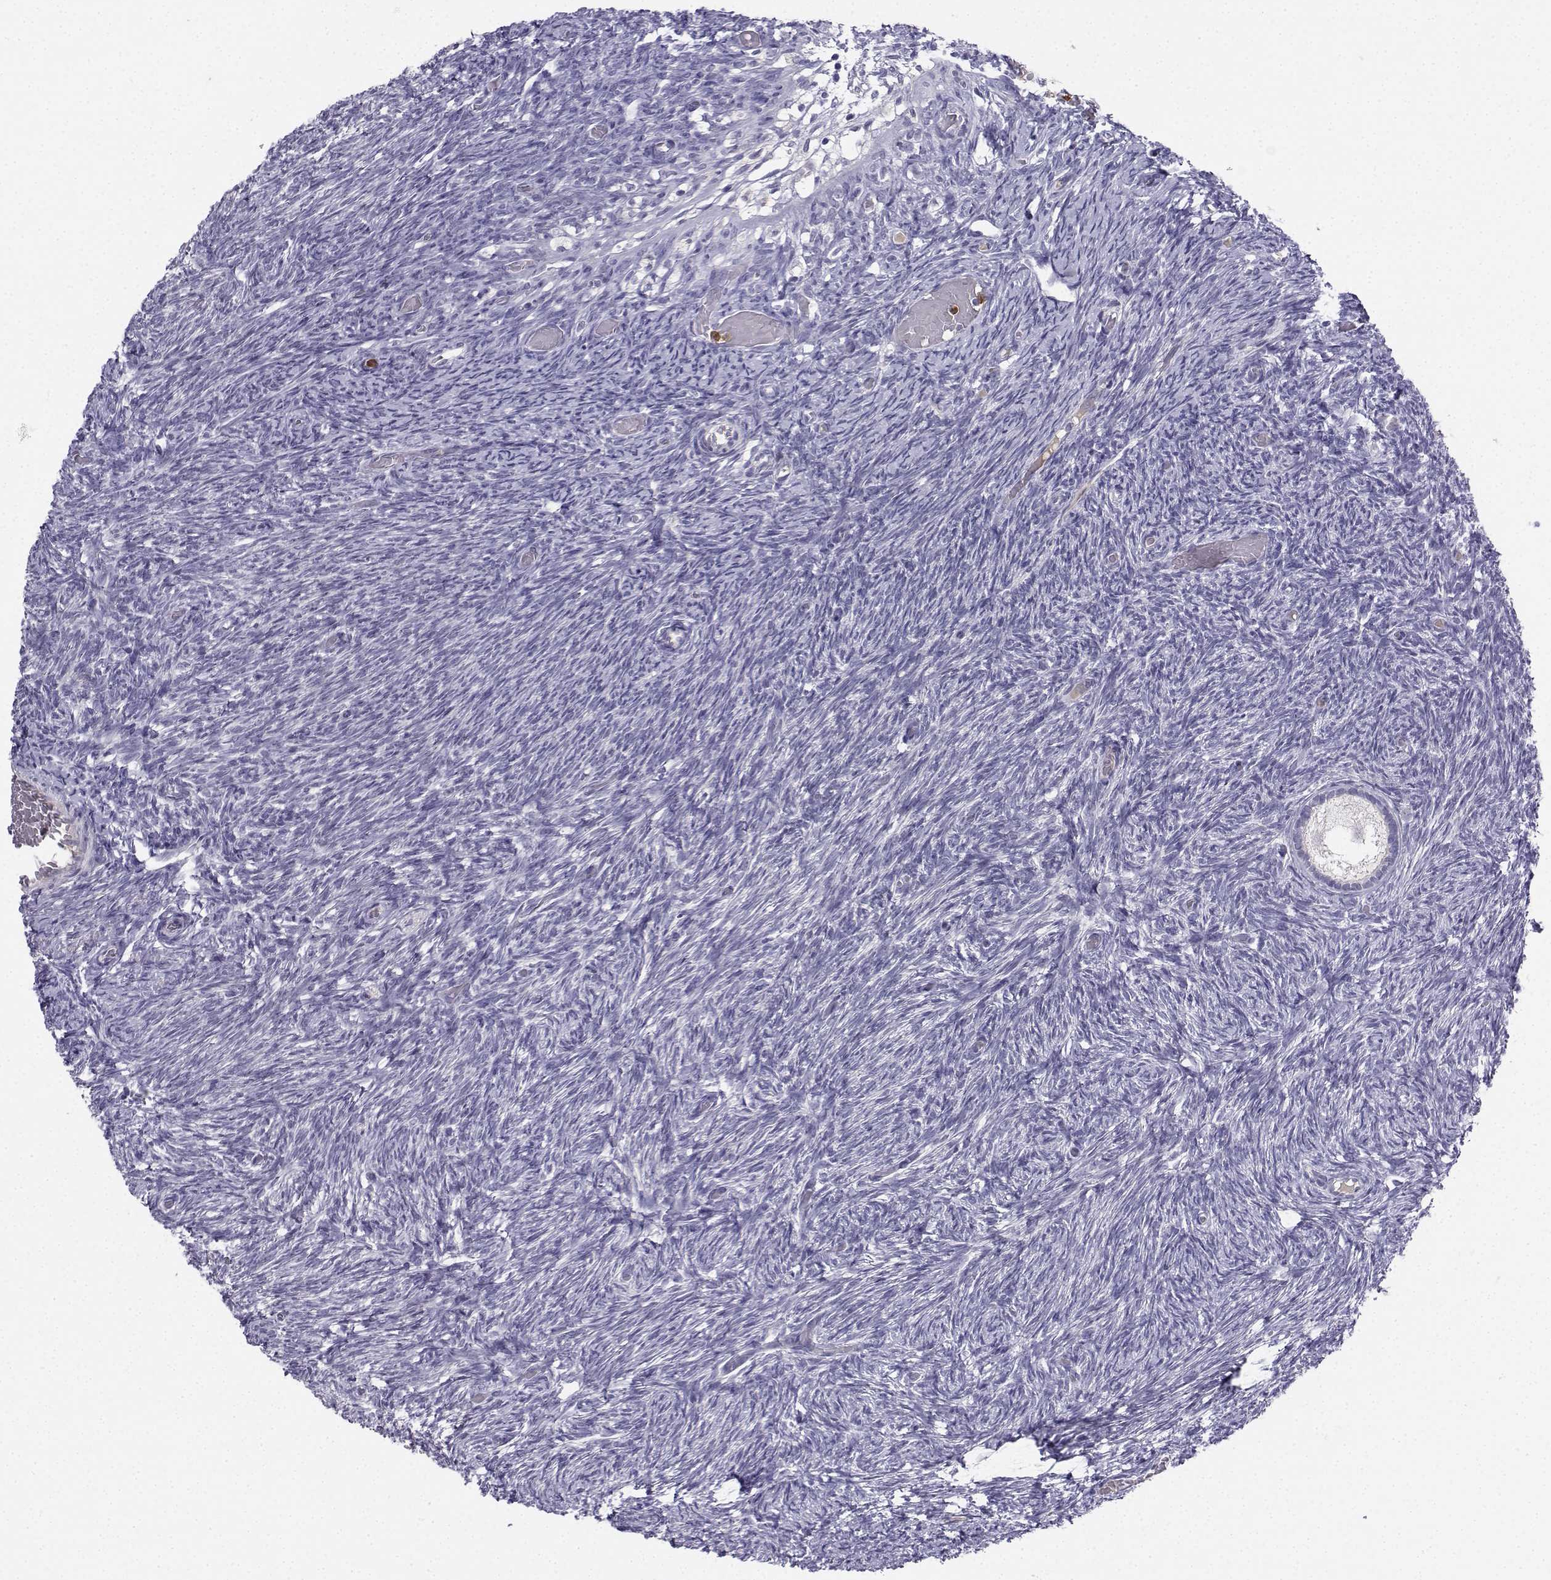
{"staining": {"intensity": "negative", "quantity": "none", "location": "none"}, "tissue": "ovary", "cell_type": "Follicle cells", "image_type": "normal", "snomed": [{"axis": "morphology", "description": "Normal tissue, NOS"}, {"axis": "topography", "description": "Ovary"}], "caption": "This is a histopathology image of immunohistochemistry staining of normal ovary, which shows no positivity in follicle cells.", "gene": "CALY", "patient": {"sex": "female", "age": 39}}